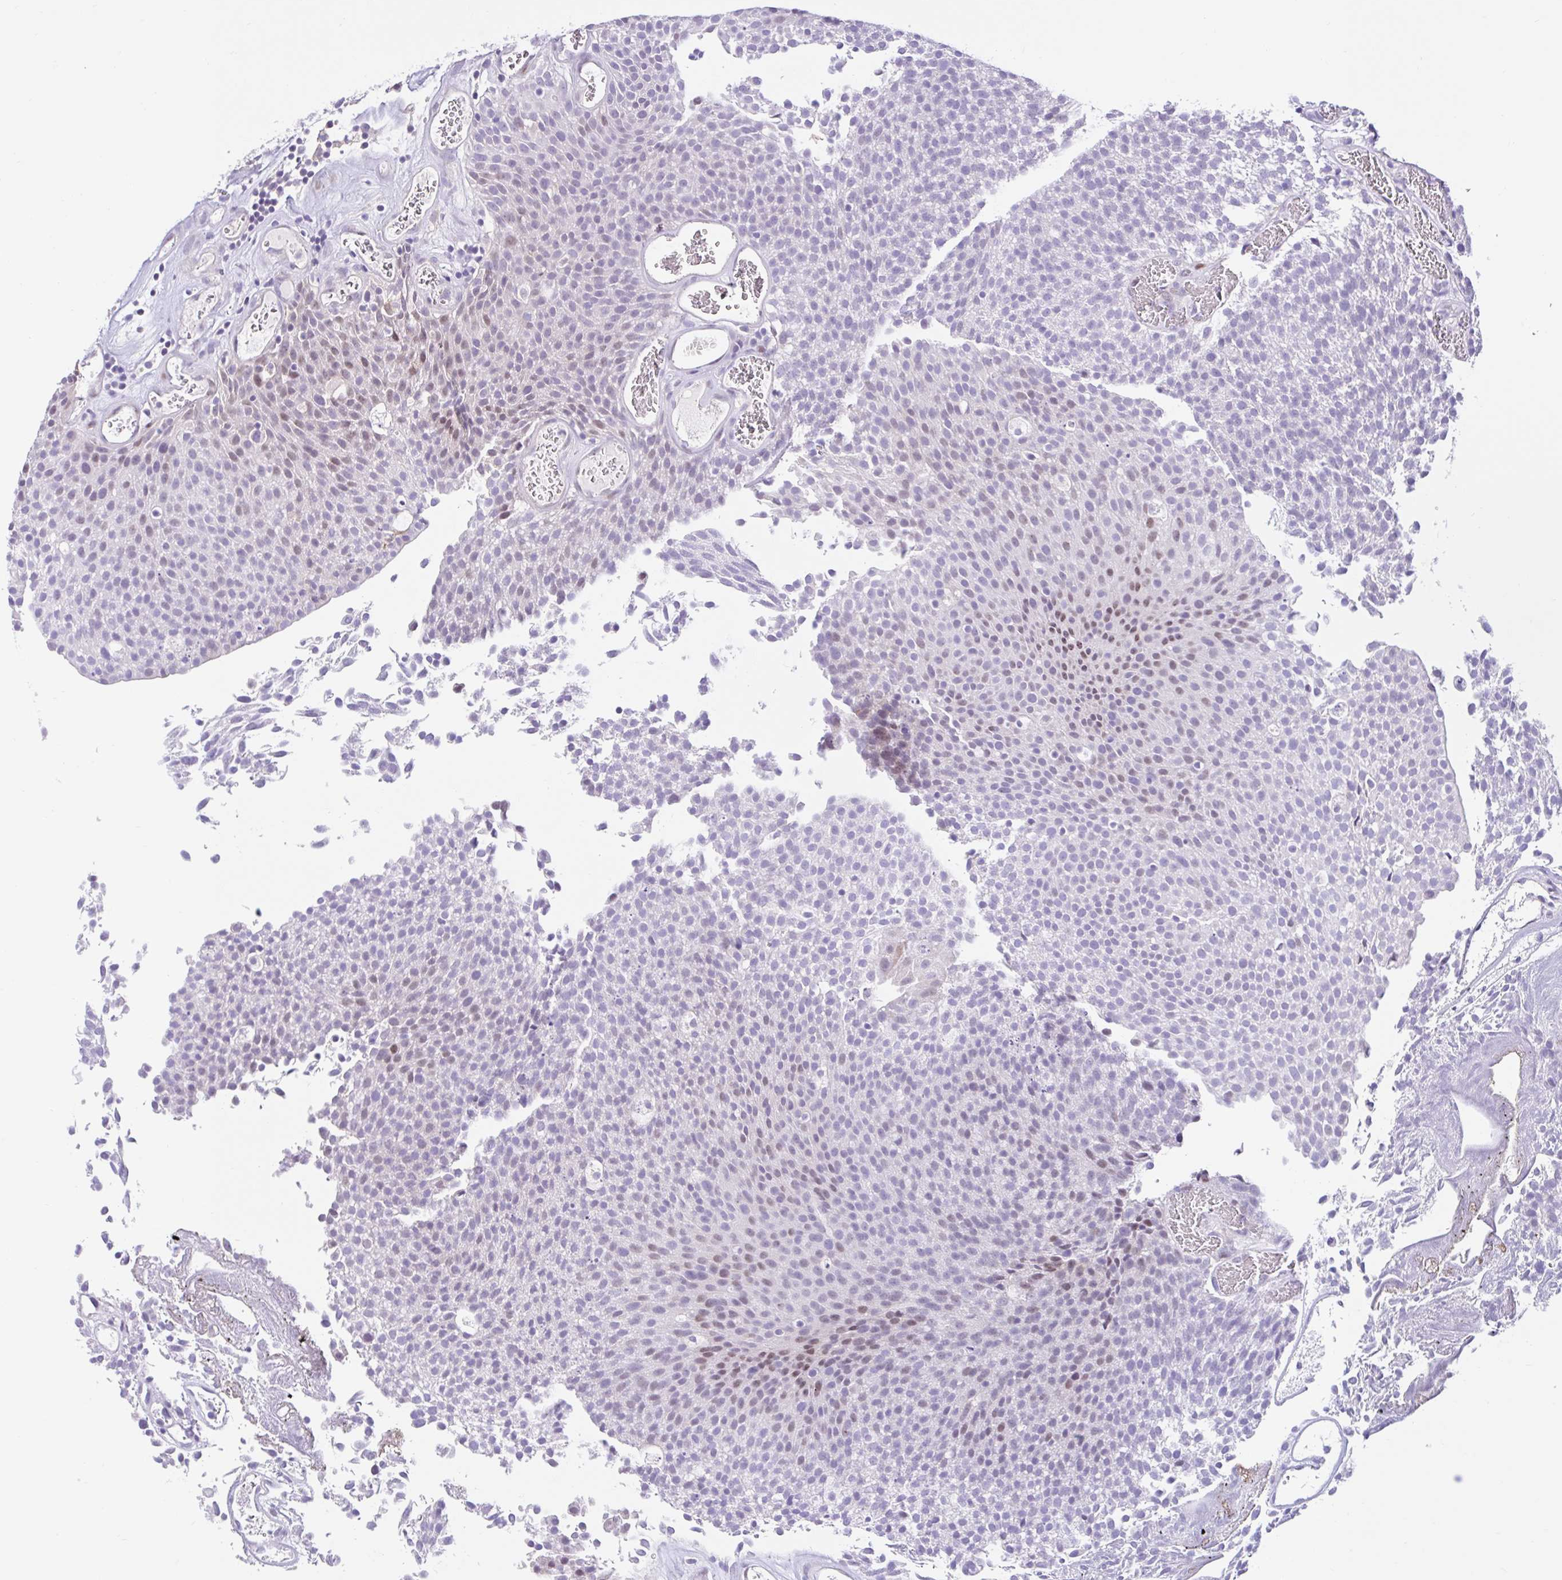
{"staining": {"intensity": "moderate", "quantity": "<25%", "location": "nuclear"}, "tissue": "urothelial cancer", "cell_type": "Tumor cells", "image_type": "cancer", "snomed": [{"axis": "morphology", "description": "Urothelial carcinoma, Low grade"}, {"axis": "topography", "description": "Urinary bladder"}], "caption": "Tumor cells show low levels of moderate nuclear staining in approximately <25% of cells in urothelial cancer.", "gene": "NHLH2", "patient": {"sex": "female", "age": 79}}